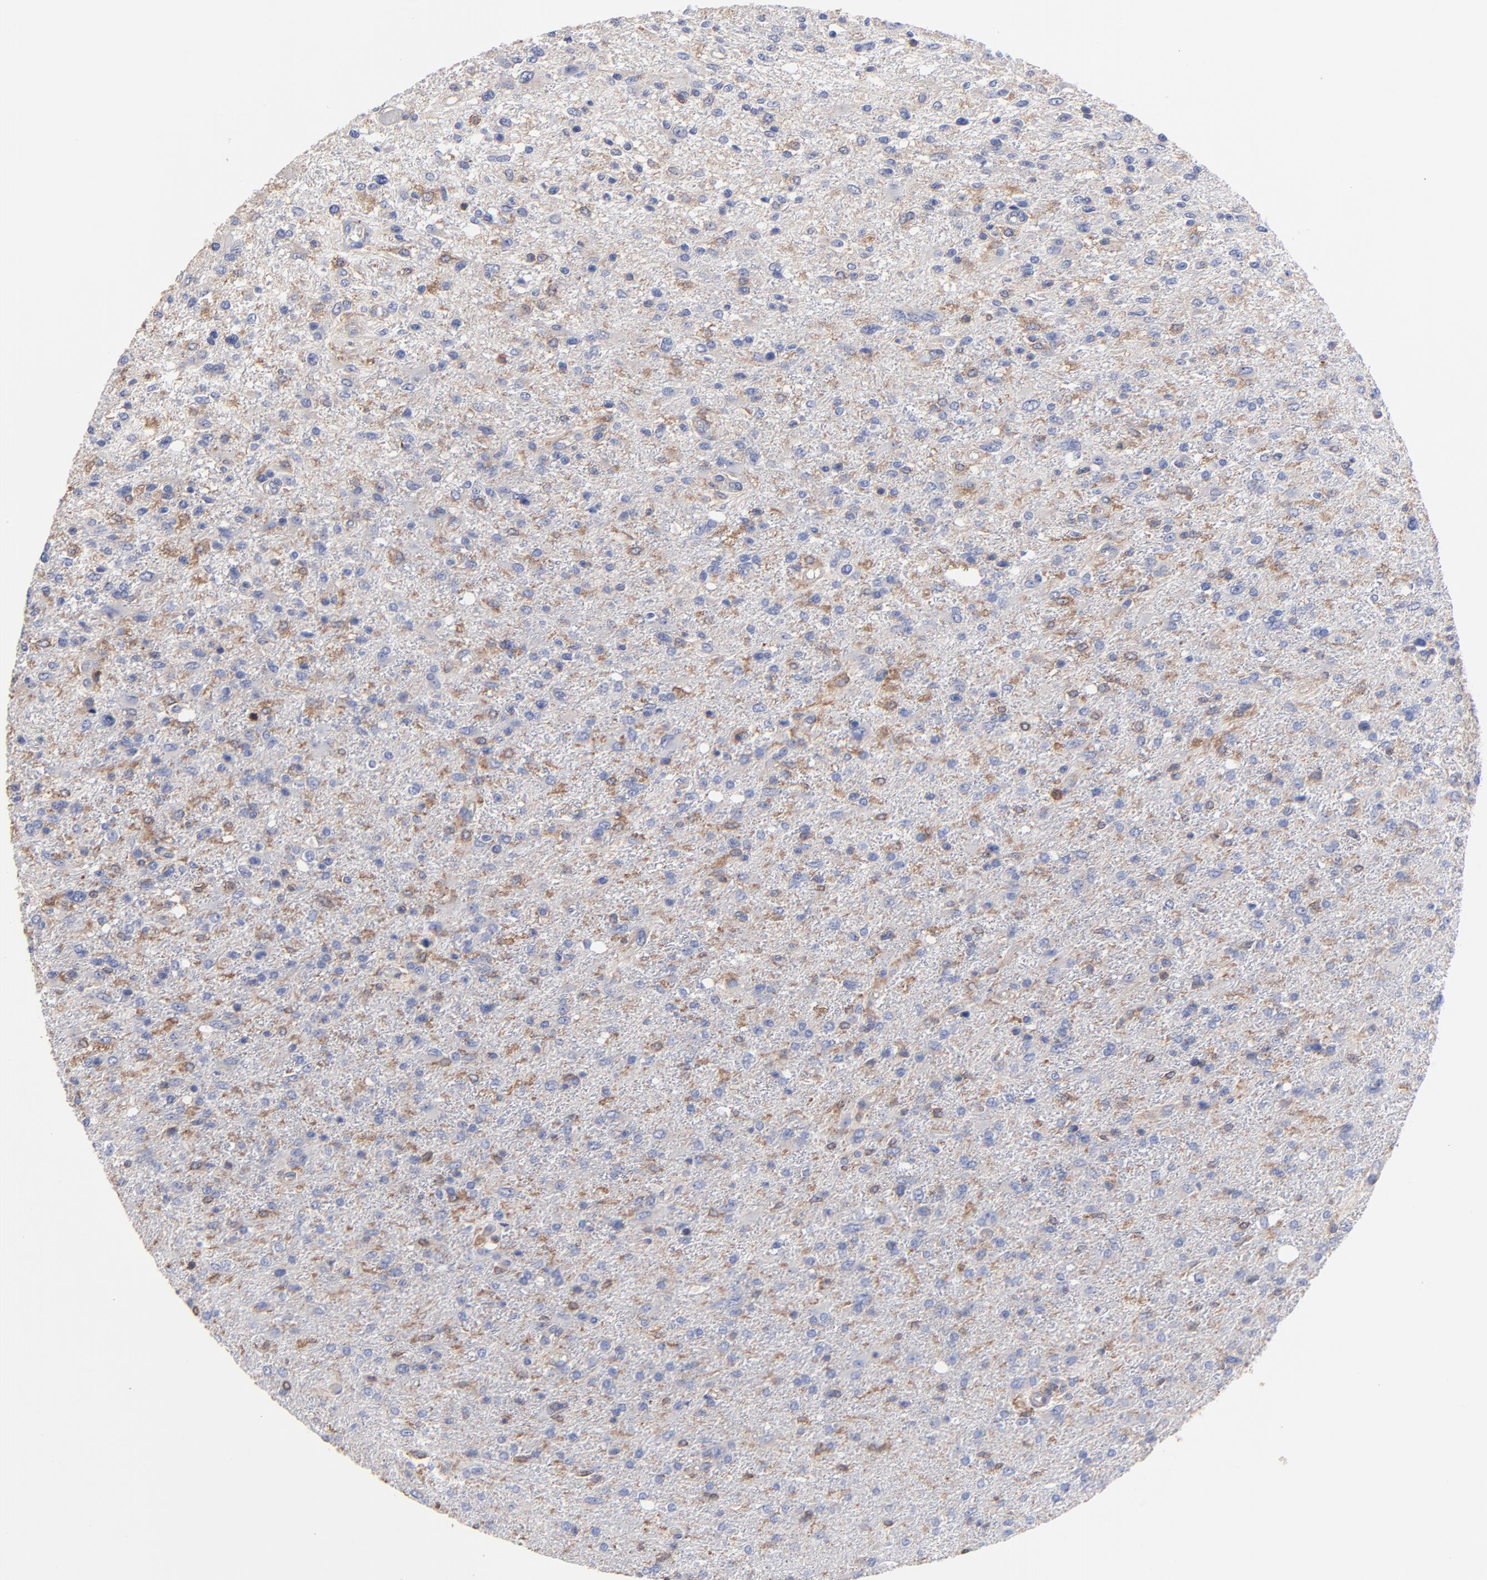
{"staining": {"intensity": "weak", "quantity": "25%-75%", "location": "cytoplasmic/membranous"}, "tissue": "glioma", "cell_type": "Tumor cells", "image_type": "cancer", "snomed": [{"axis": "morphology", "description": "Glioma, malignant, High grade"}, {"axis": "topography", "description": "Cerebral cortex"}], "caption": "Protein staining of high-grade glioma (malignant) tissue demonstrates weak cytoplasmic/membranous expression in about 25%-75% of tumor cells.", "gene": "ASL", "patient": {"sex": "male", "age": 76}}